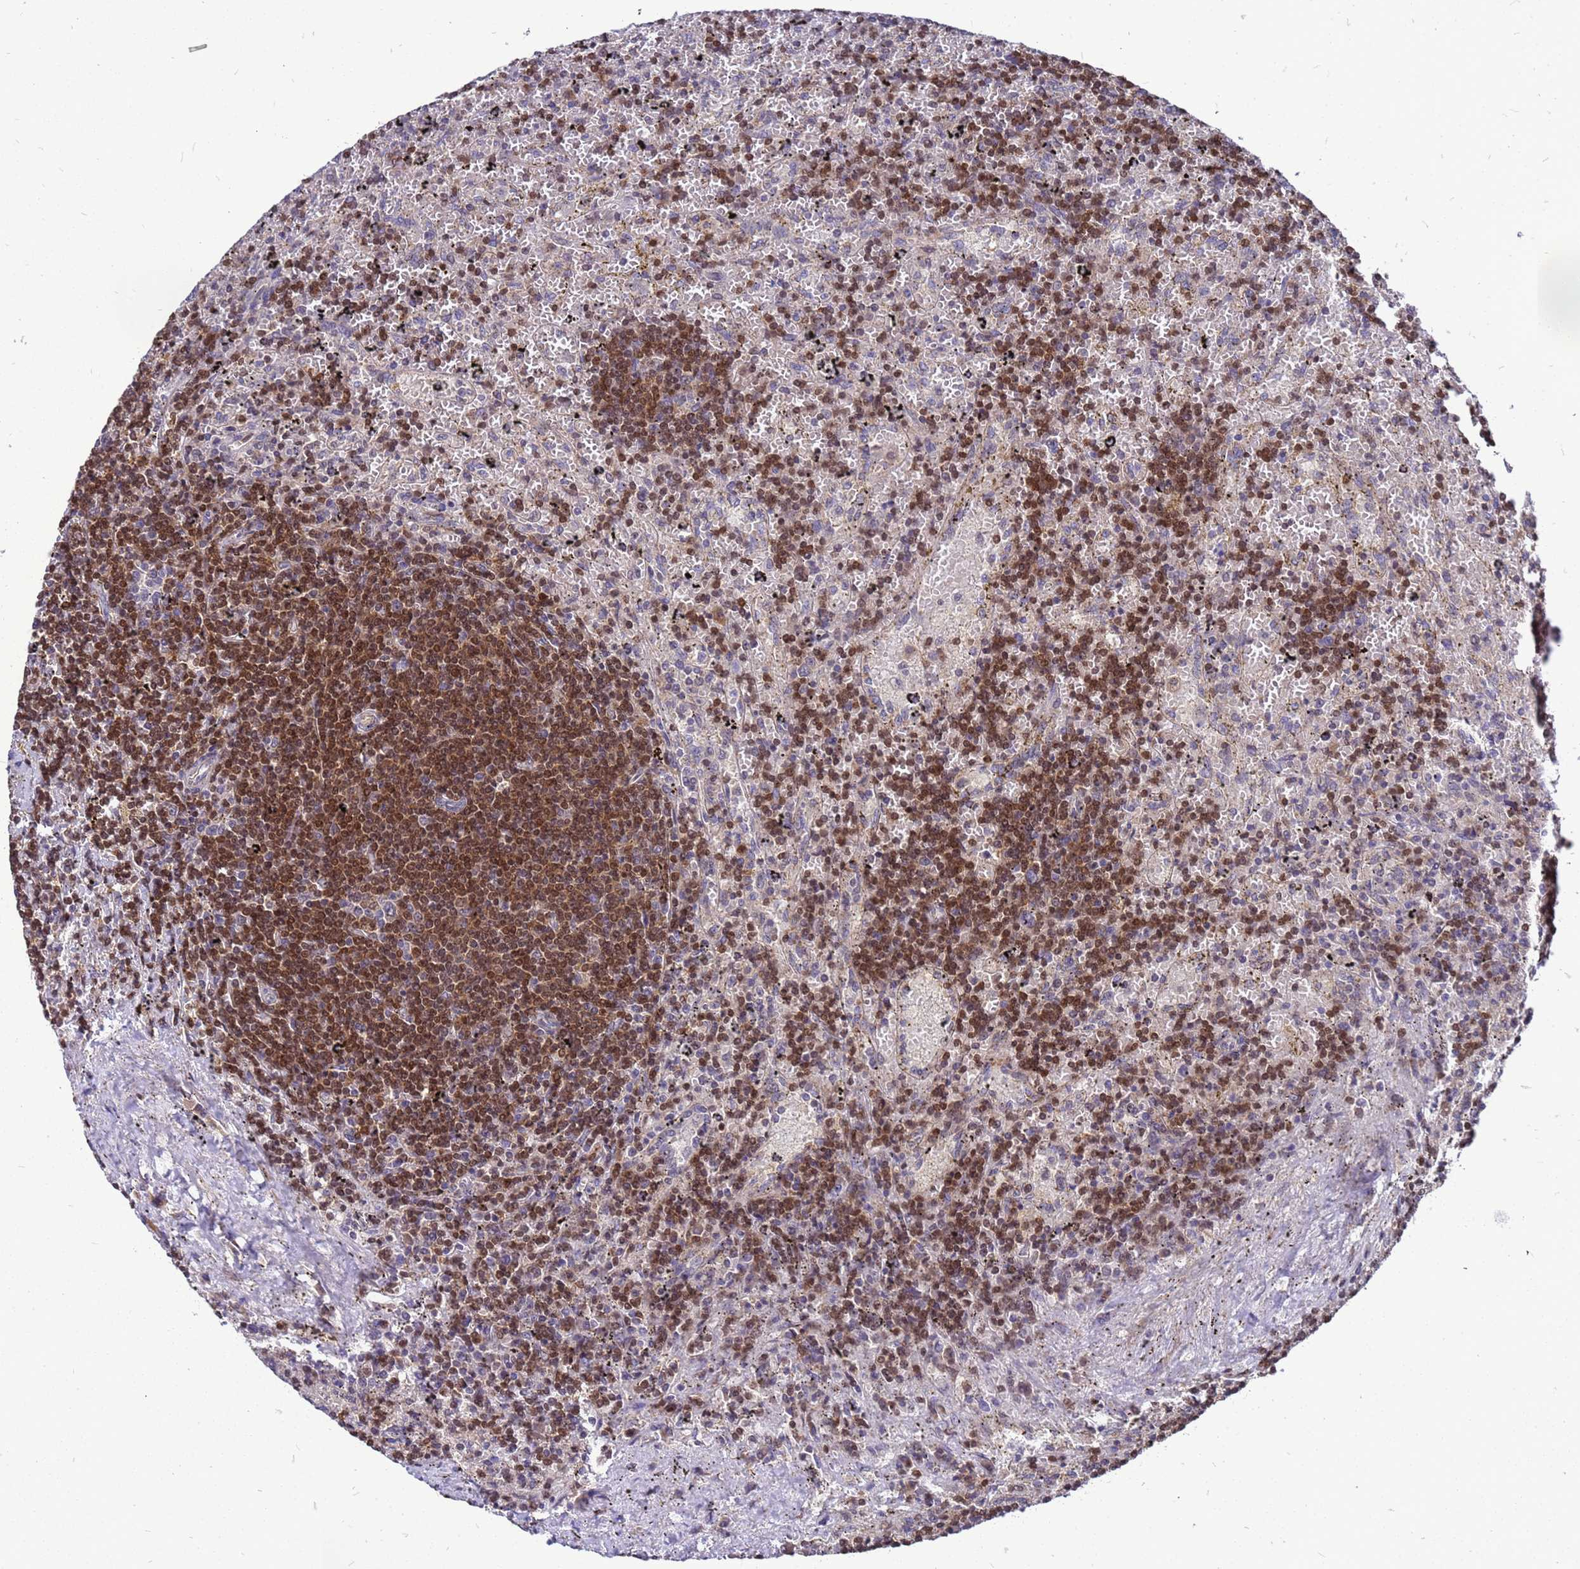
{"staining": {"intensity": "moderate", "quantity": "25%-75%", "location": "cytoplasmic/membranous"}, "tissue": "lymphoma", "cell_type": "Tumor cells", "image_type": "cancer", "snomed": [{"axis": "morphology", "description": "Malignant lymphoma, non-Hodgkin's type, Low grade"}, {"axis": "topography", "description": "Spleen"}], "caption": "A micrograph of human lymphoma stained for a protein displays moderate cytoplasmic/membranous brown staining in tumor cells.", "gene": "CMC4", "patient": {"sex": "male", "age": 76}}